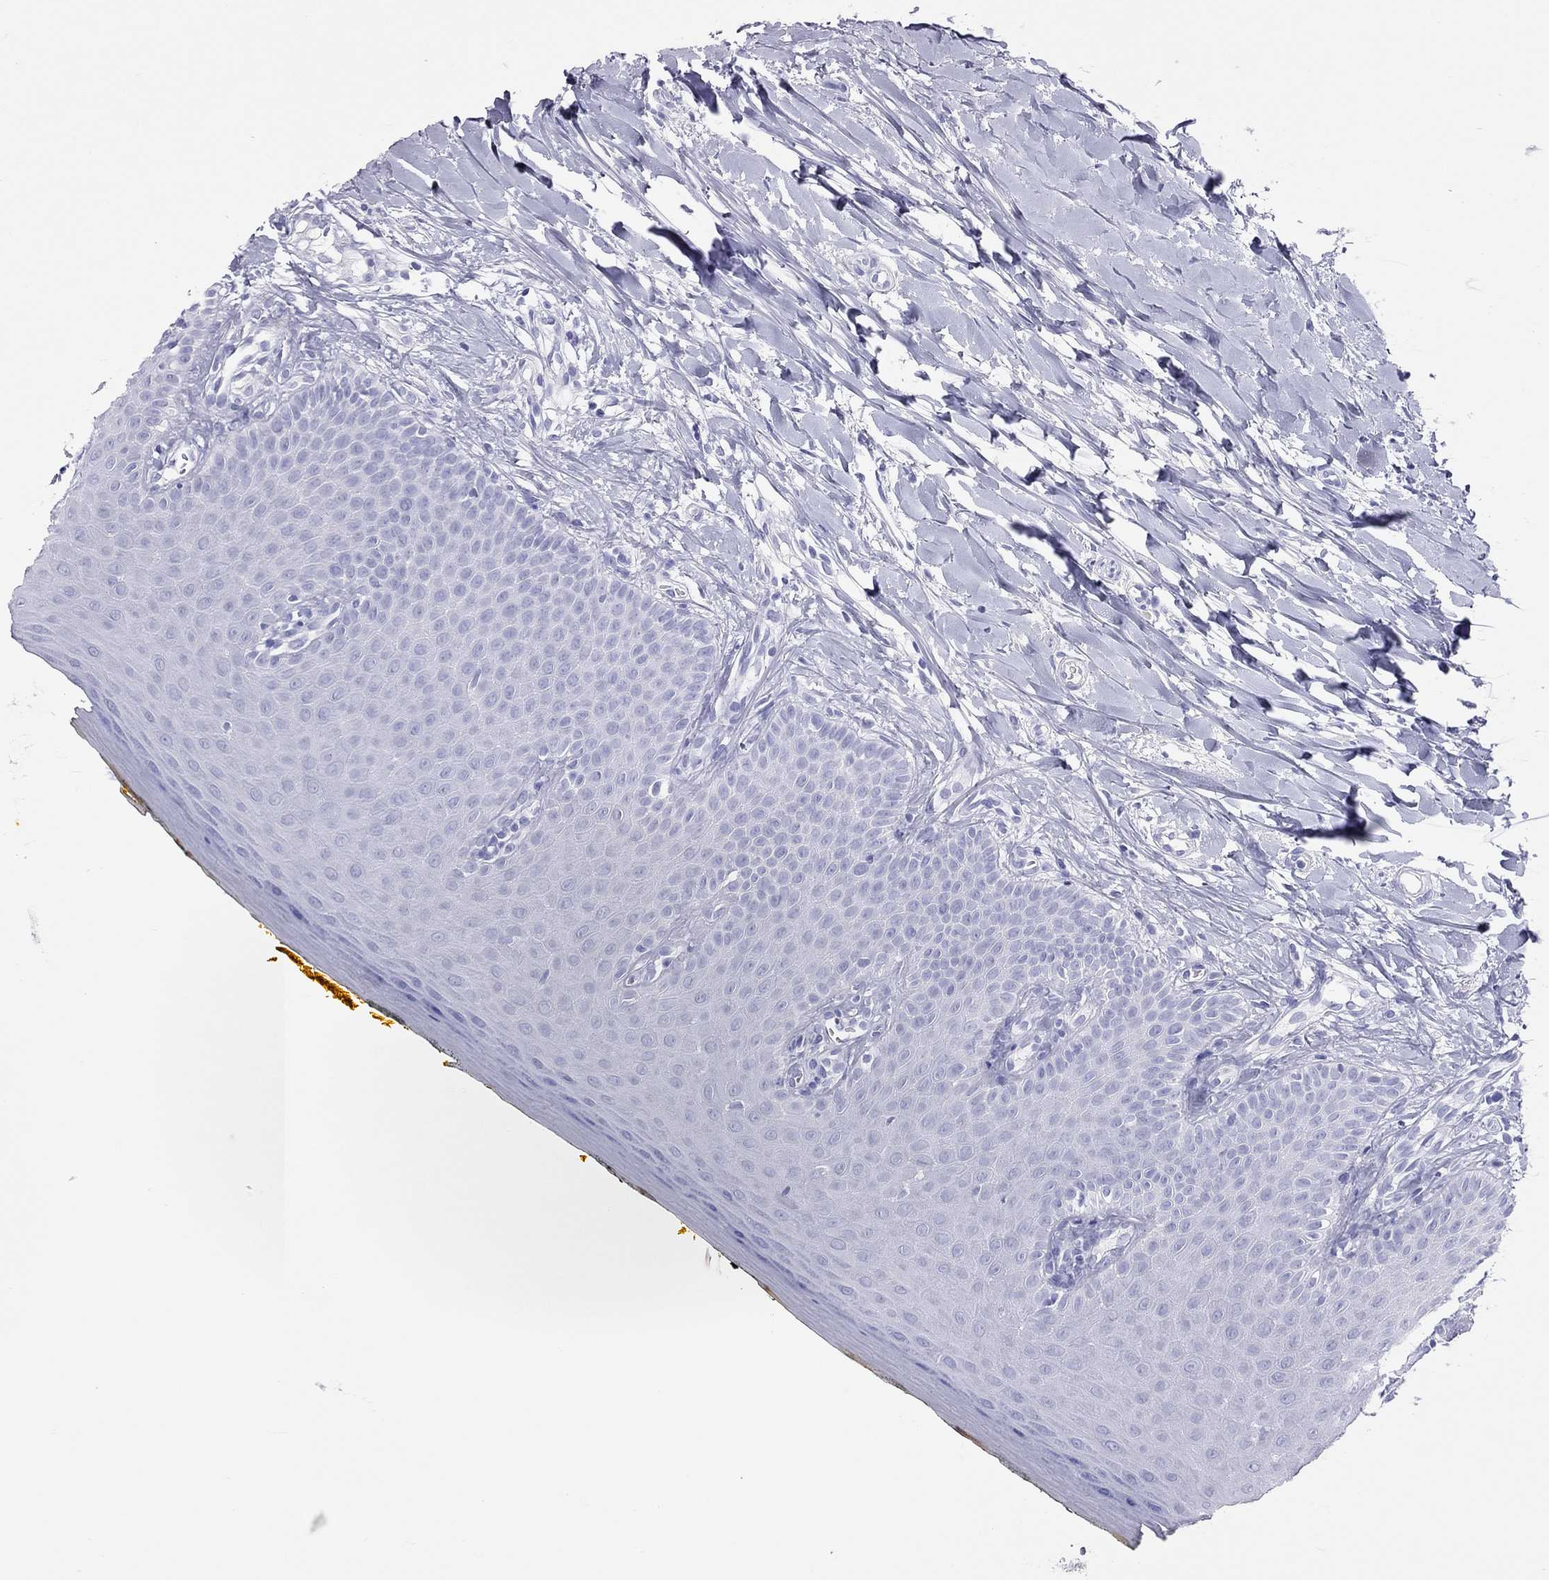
{"staining": {"intensity": "negative", "quantity": "none", "location": "none"}, "tissue": "oral mucosa", "cell_type": "Squamous epithelial cells", "image_type": "normal", "snomed": [{"axis": "morphology", "description": "Normal tissue, NOS"}, {"axis": "topography", "description": "Oral tissue"}], "caption": "A photomicrograph of human oral mucosa is negative for staining in squamous epithelial cells.", "gene": "PSMB11", "patient": {"sex": "female", "age": 43}}